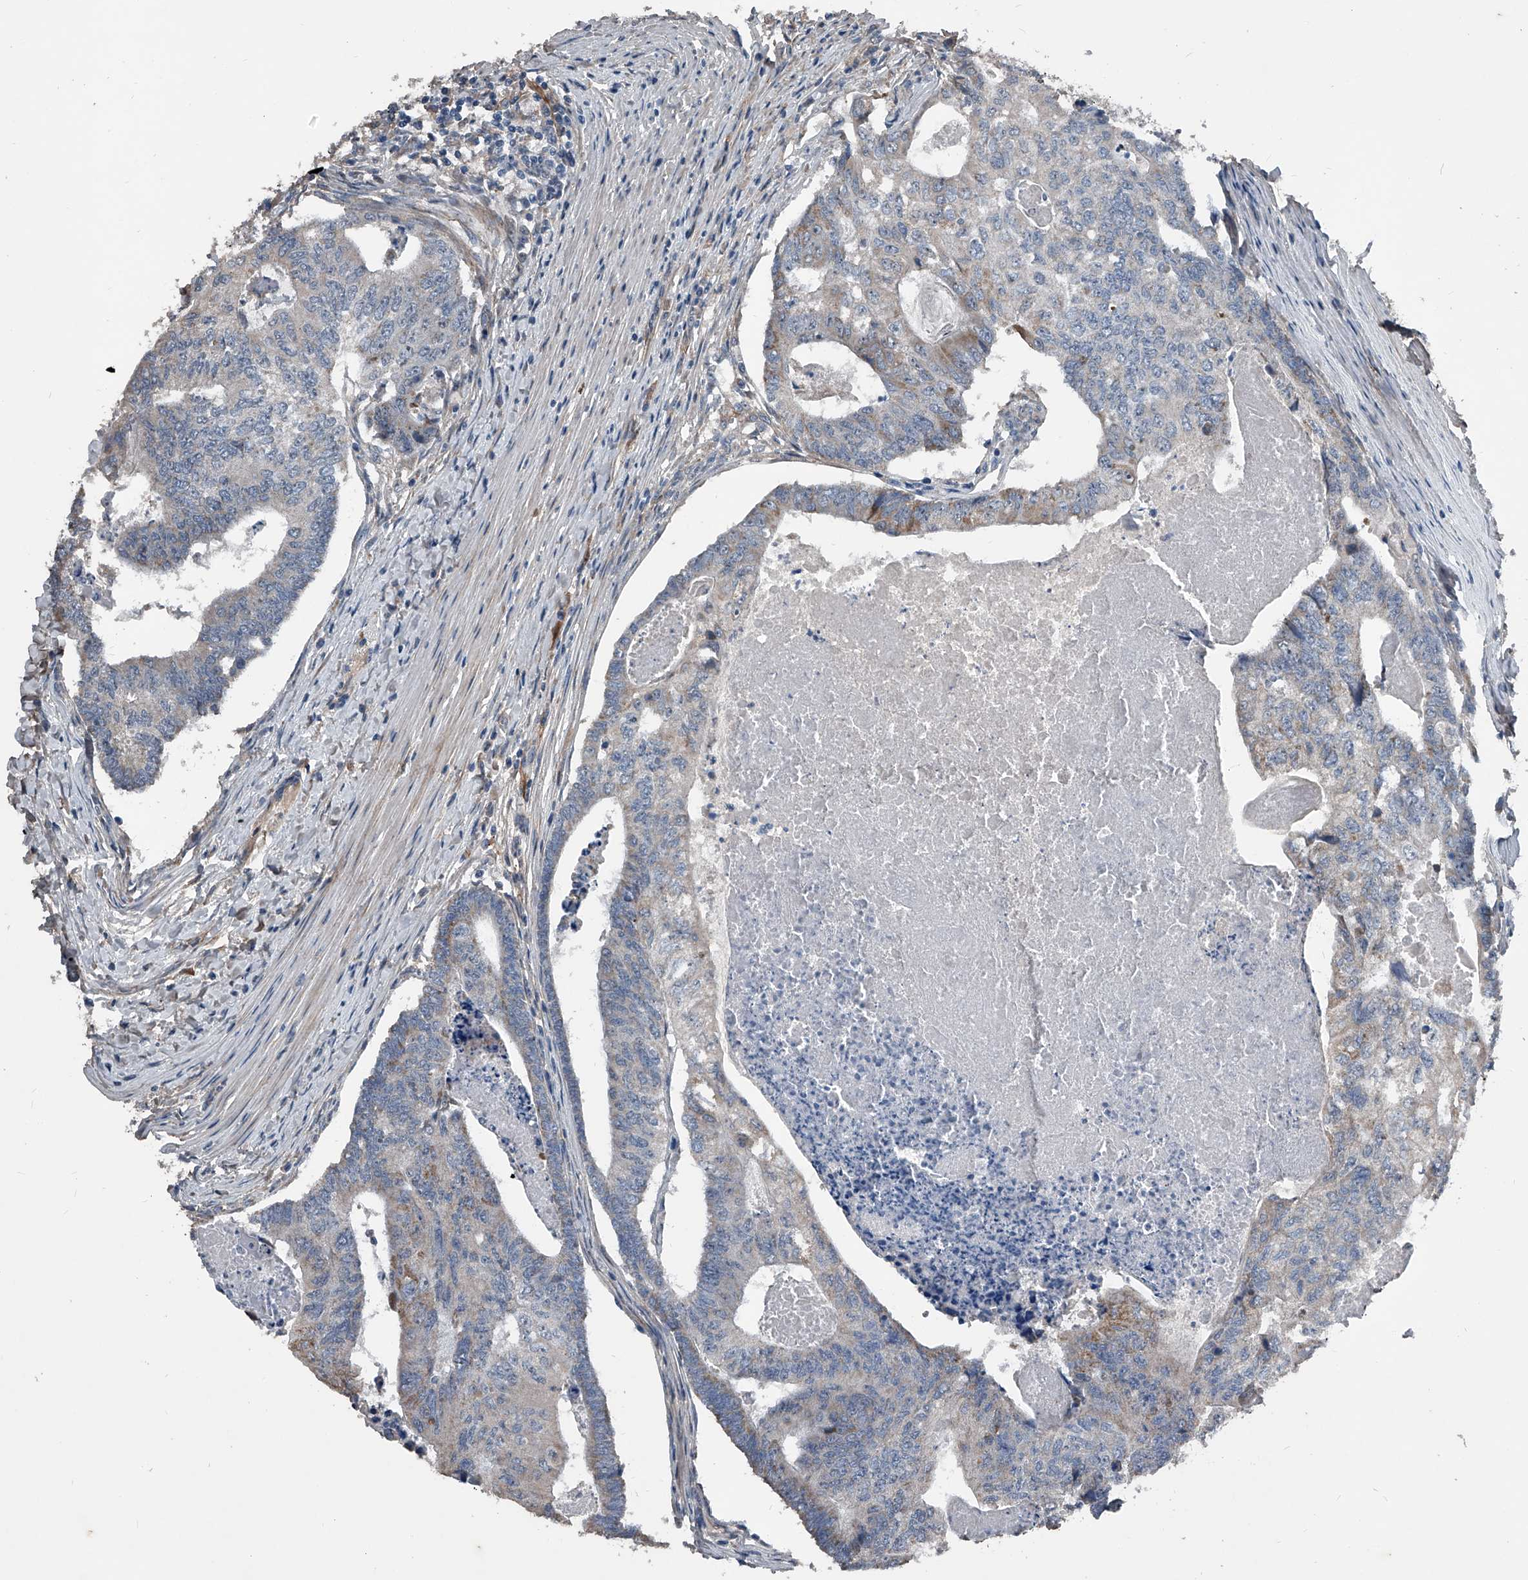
{"staining": {"intensity": "weak", "quantity": "<25%", "location": "cytoplasmic/membranous"}, "tissue": "colorectal cancer", "cell_type": "Tumor cells", "image_type": "cancer", "snomed": [{"axis": "morphology", "description": "Adenocarcinoma, NOS"}, {"axis": "topography", "description": "Colon"}], "caption": "Immunohistochemistry (IHC) image of neoplastic tissue: colorectal cancer stained with DAB (3,3'-diaminobenzidine) displays no significant protein positivity in tumor cells. Brightfield microscopy of immunohistochemistry stained with DAB (3,3'-diaminobenzidine) (brown) and hematoxylin (blue), captured at high magnification.", "gene": "PHACTR1", "patient": {"sex": "female", "age": 67}}